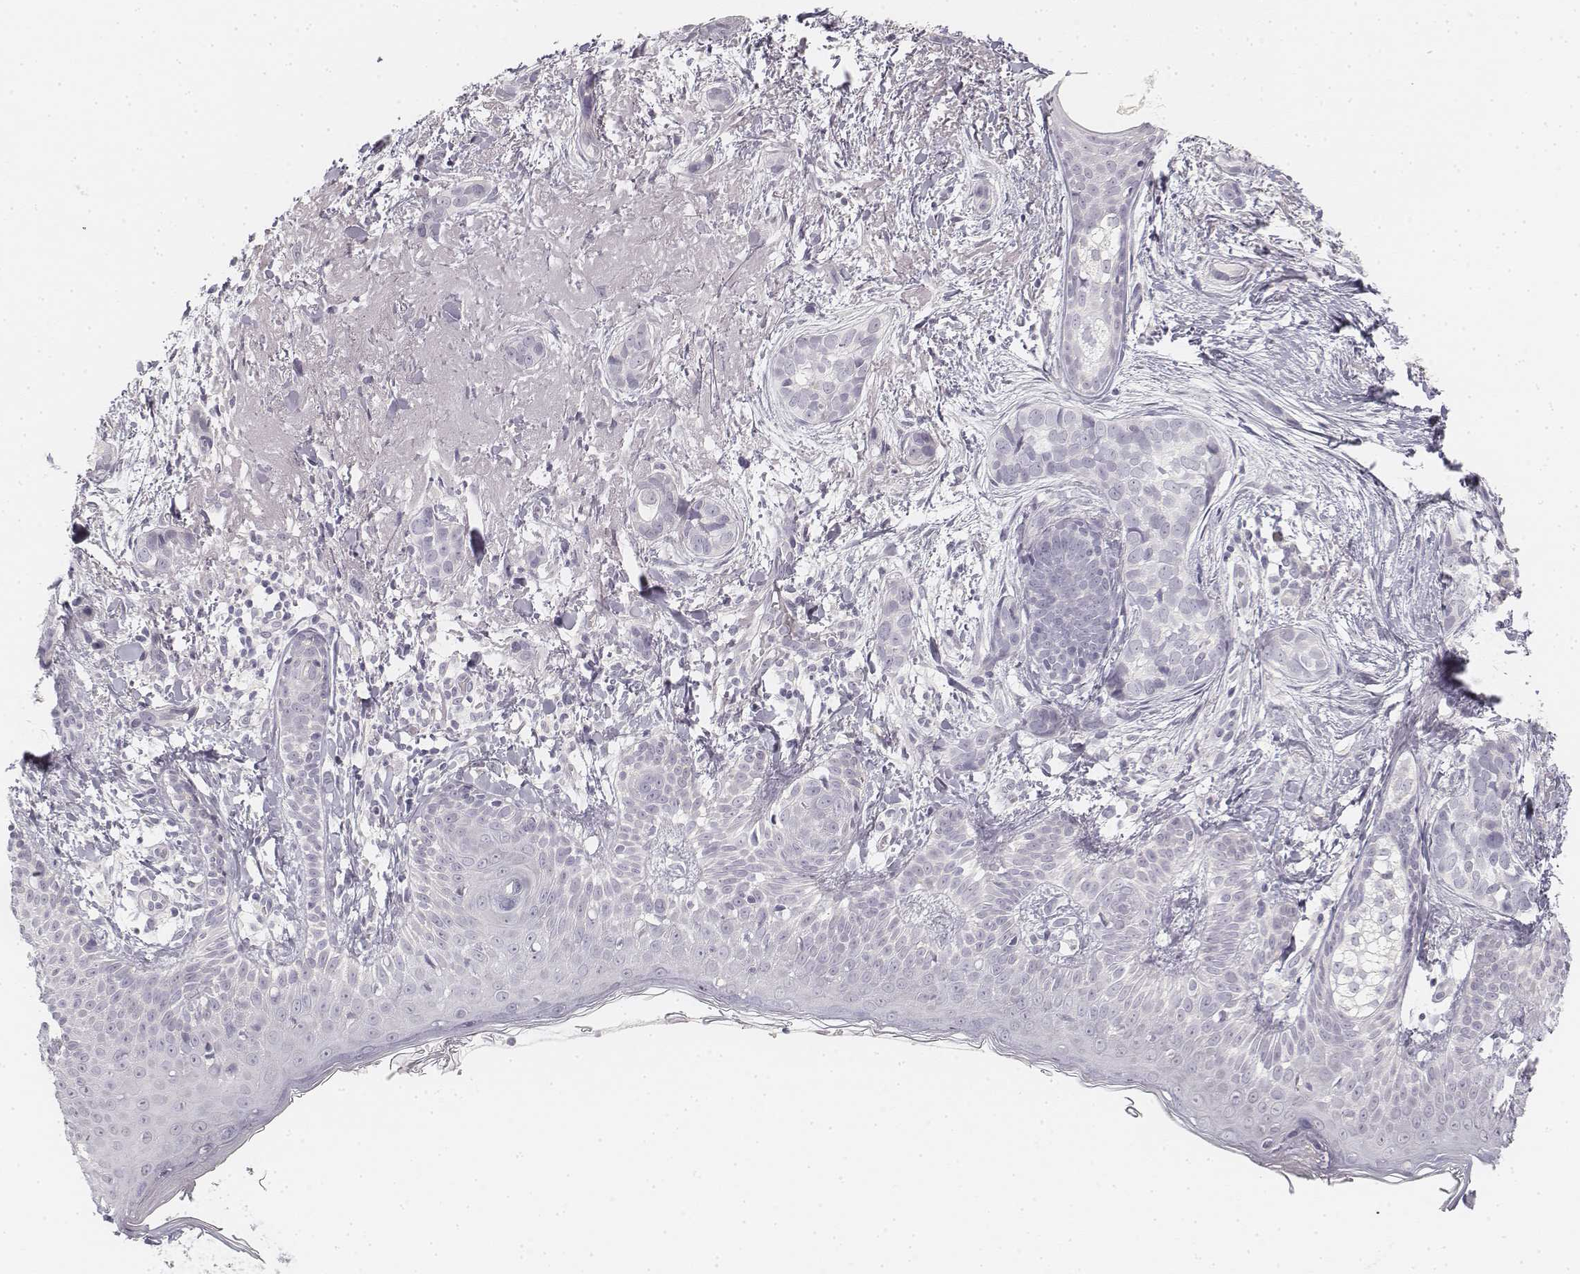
{"staining": {"intensity": "negative", "quantity": "none", "location": "none"}, "tissue": "skin cancer", "cell_type": "Tumor cells", "image_type": "cancer", "snomed": [{"axis": "morphology", "description": "Basal cell carcinoma"}, {"axis": "topography", "description": "Skin"}], "caption": "The immunohistochemistry micrograph has no significant staining in tumor cells of skin basal cell carcinoma tissue.", "gene": "DSG4", "patient": {"sex": "male", "age": 87}}